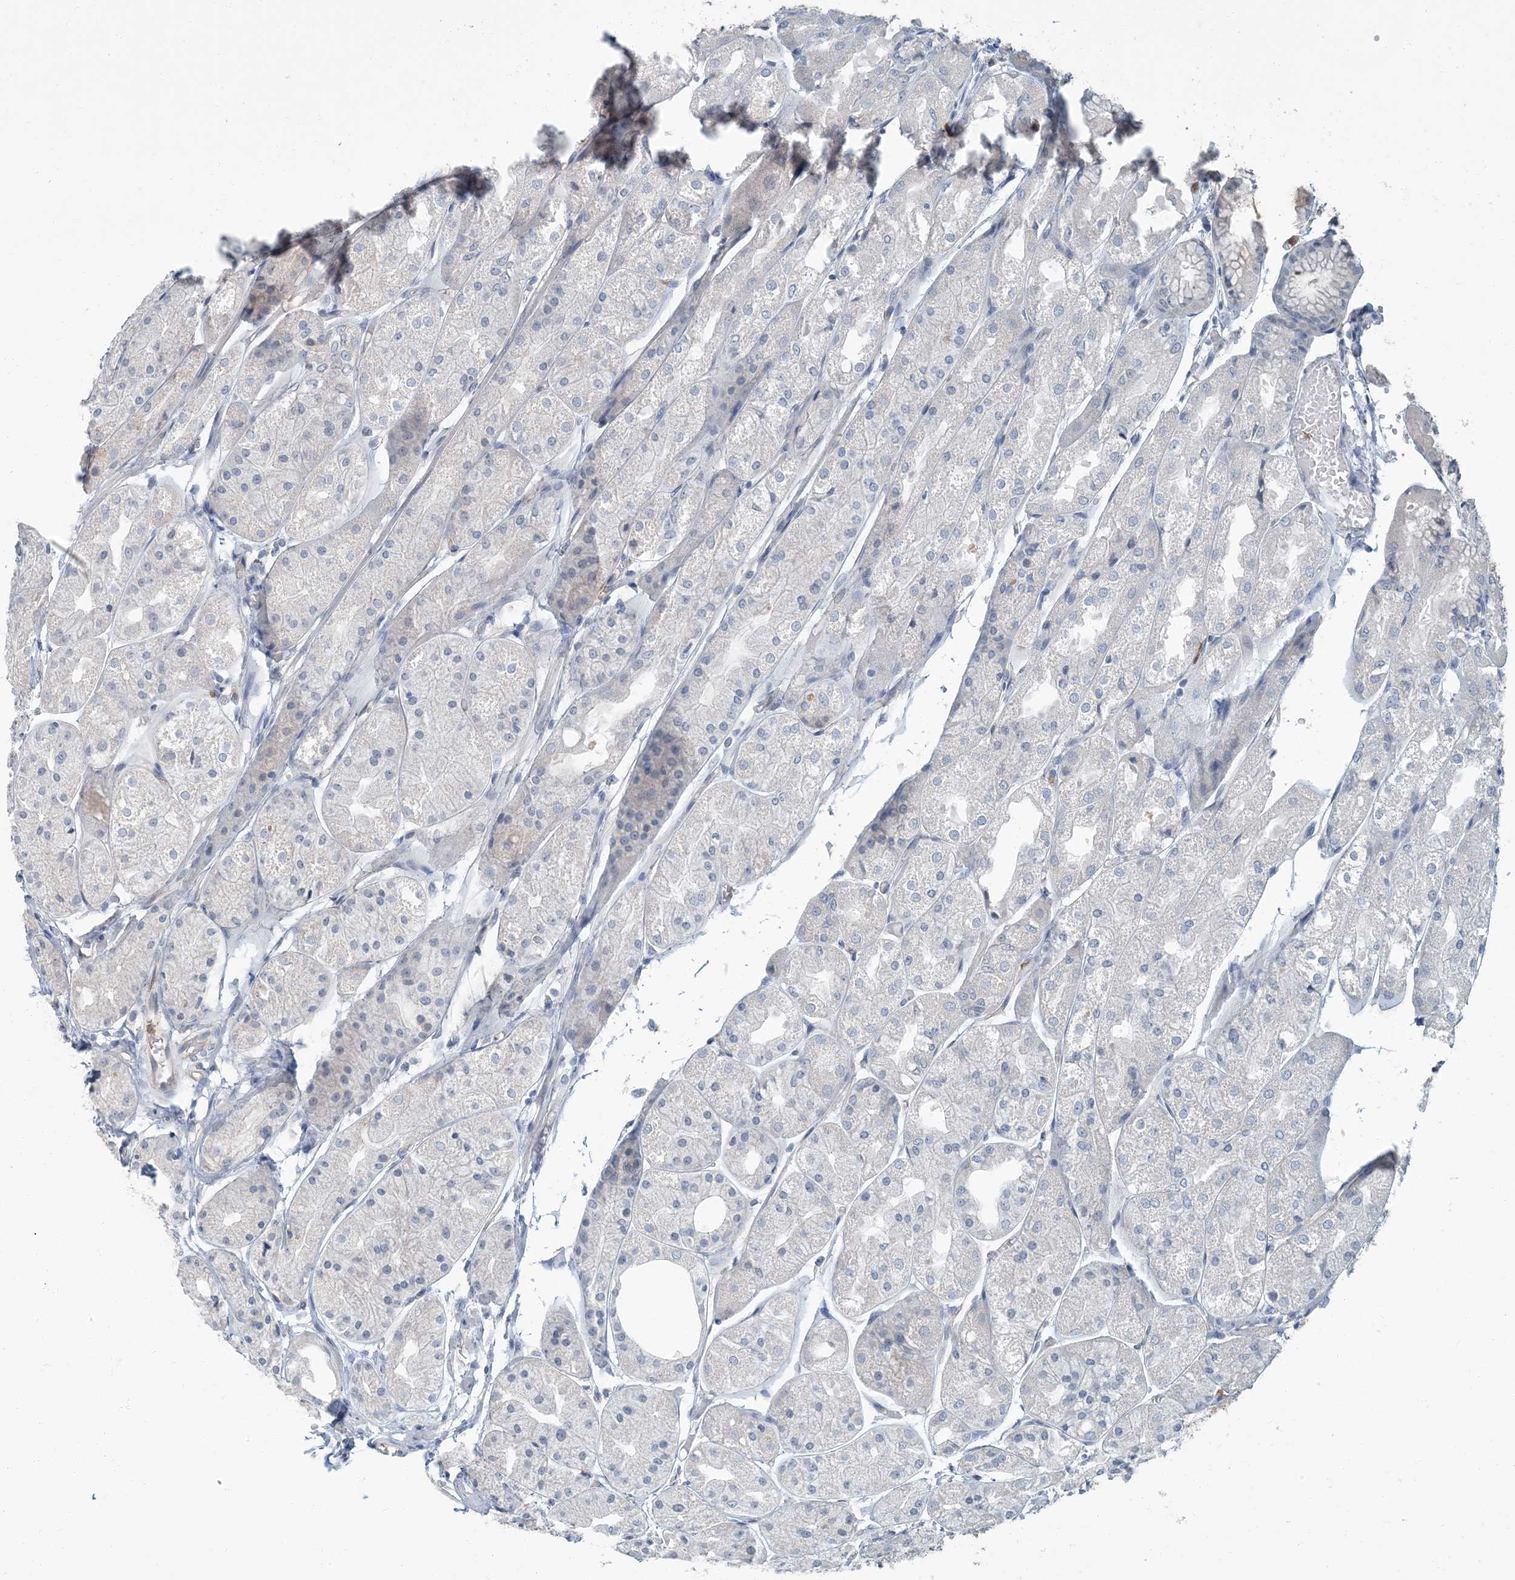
{"staining": {"intensity": "negative", "quantity": "none", "location": "none"}, "tissue": "stomach", "cell_type": "Glandular cells", "image_type": "normal", "snomed": [{"axis": "morphology", "description": "Normal tissue, NOS"}, {"axis": "topography", "description": "Stomach, upper"}], "caption": "Glandular cells show no significant protein expression in benign stomach. (IHC, brightfield microscopy, high magnification).", "gene": "EPHA4", "patient": {"sex": "male", "age": 72}}